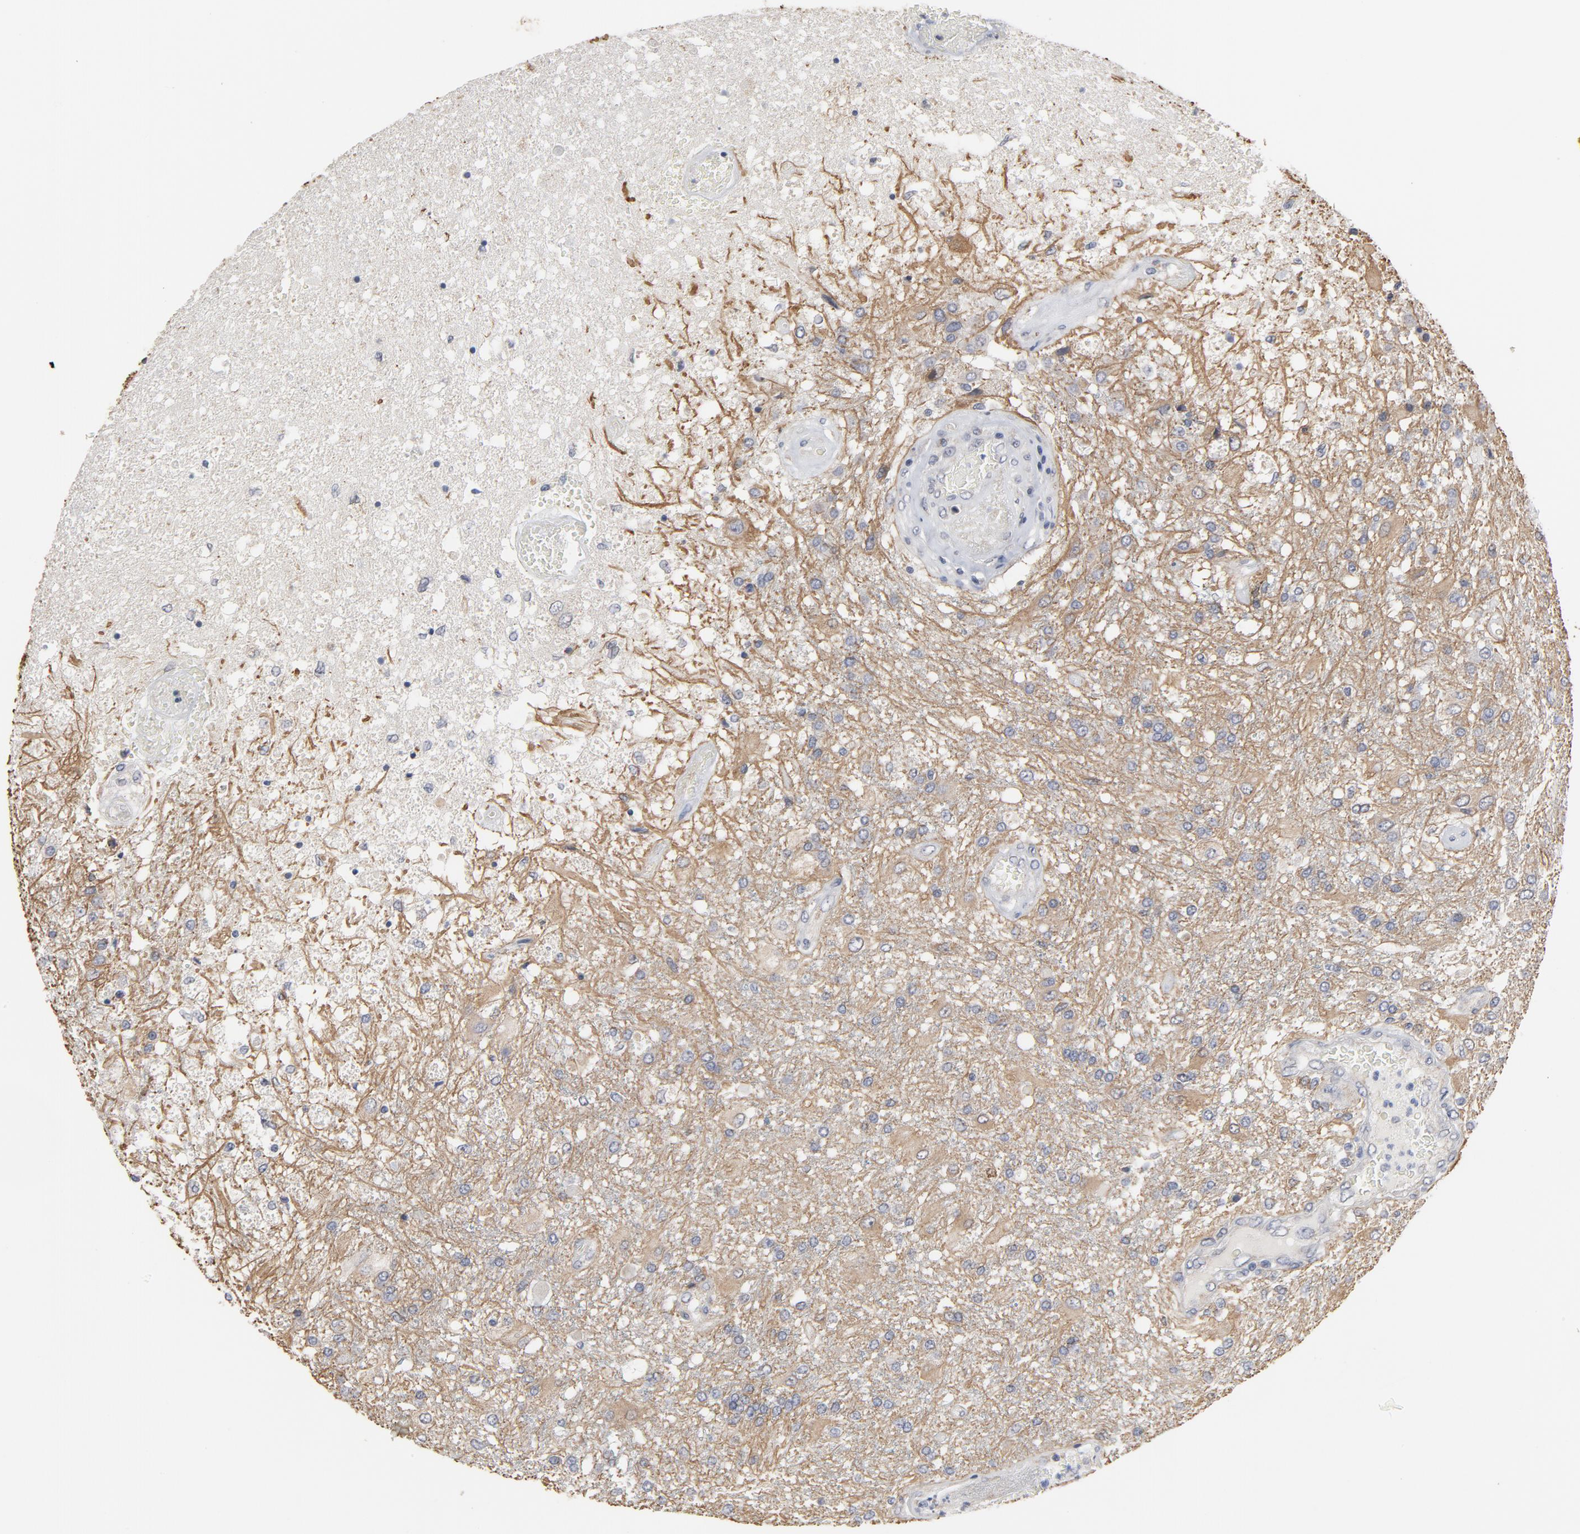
{"staining": {"intensity": "moderate", "quantity": "<25%", "location": "cytoplasmic/membranous"}, "tissue": "glioma", "cell_type": "Tumor cells", "image_type": "cancer", "snomed": [{"axis": "morphology", "description": "Glioma, malignant, High grade"}, {"axis": "topography", "description": "Cerebral cortex"}], "caption": "Moderate cytoplasmic/membranous expression for a protein is identified in about <25% of tumor cells of glioma using immunohistochemistry (IHC).", "gene": "PPP1R1B", "patient": {"sex": "male", "age": 79}}